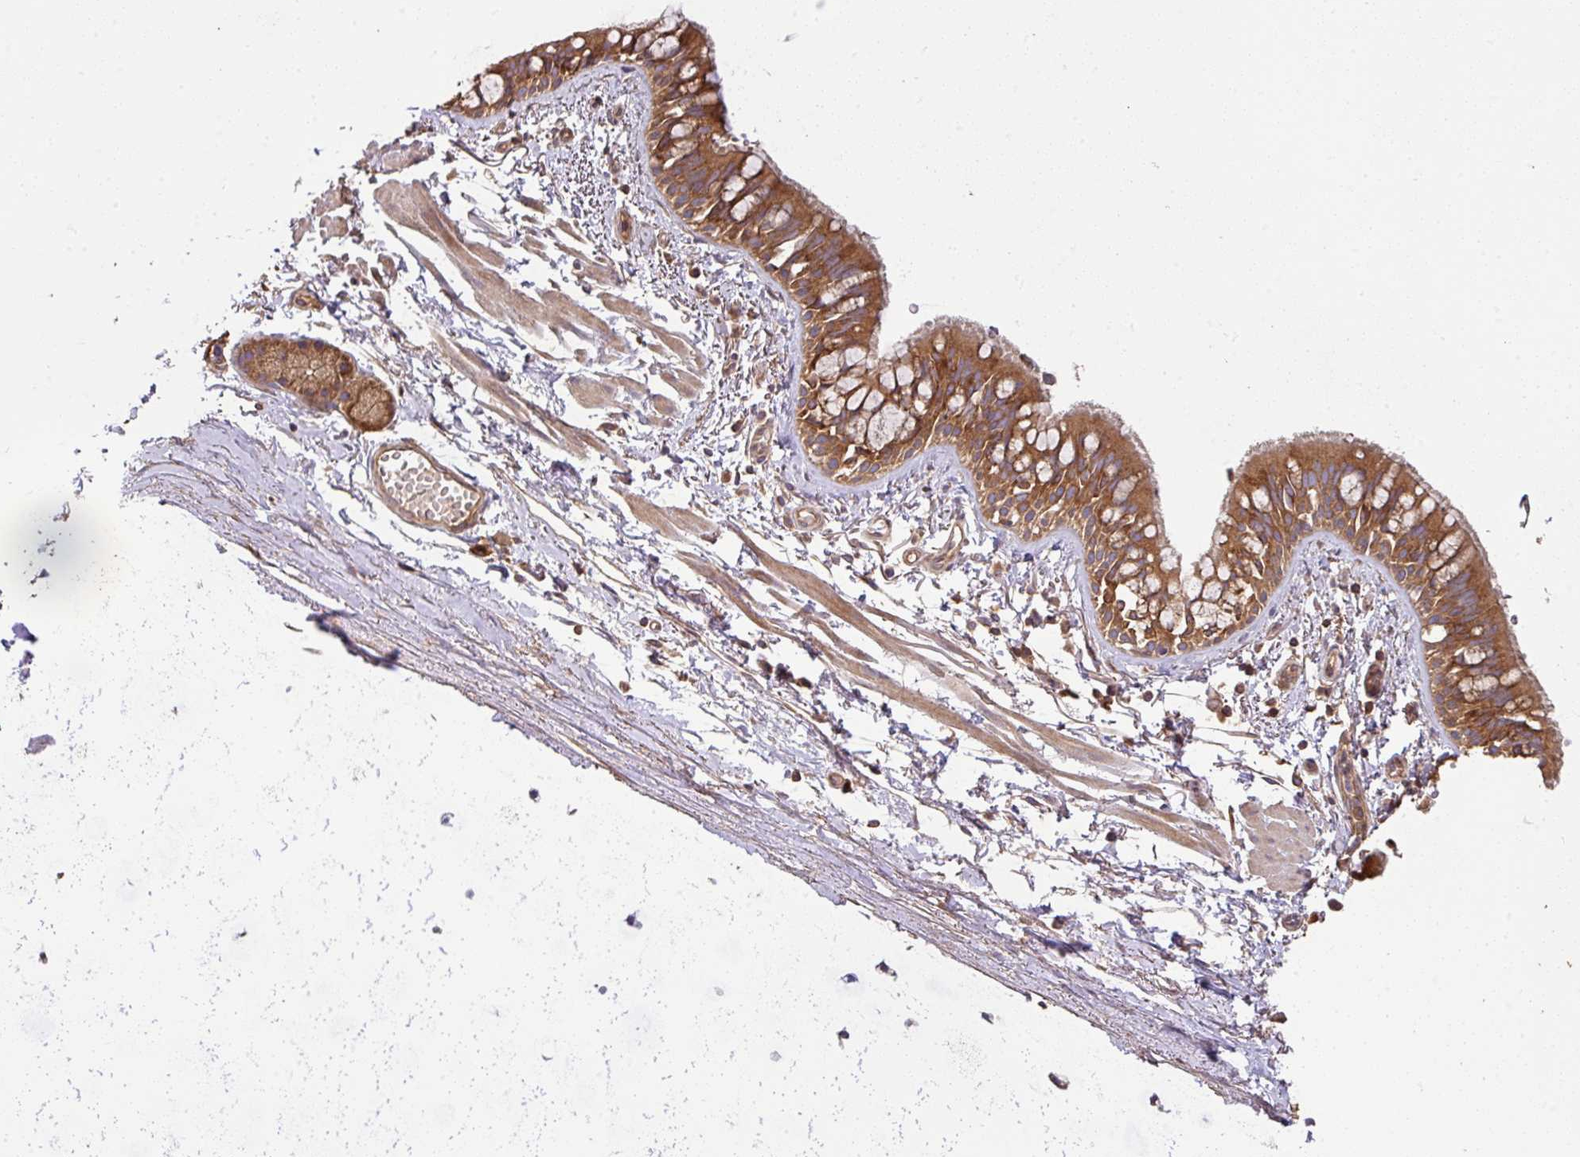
{"staining": {"intensity": "strong", "quantity": ">75%", "location": "cytoplasmic/membranous"}, "tissue": "bronchus", "cell_type": "Respiratory epithelial cells", "image_type": "normal", "snomed": [{"axis": "morphology", "description": "Normal tissue, NOS"}, {"axis": "topography", "description": "Lymph node"}, {"axis": "topography", "description": "Cartilage tissue"}, {"axis": "topography", "description": "Bronchus"}], "caption": "This histopathology image exhibits normal bronchus stained with IHC to label a protein in brown. The cytoplasmic/membranous of respiratory epithelial cells show strong positivity for the protein. Nuclei are counter-stained blue.", "gene": "GSPT1", "patient": {"sex": "female", "age": 70}}